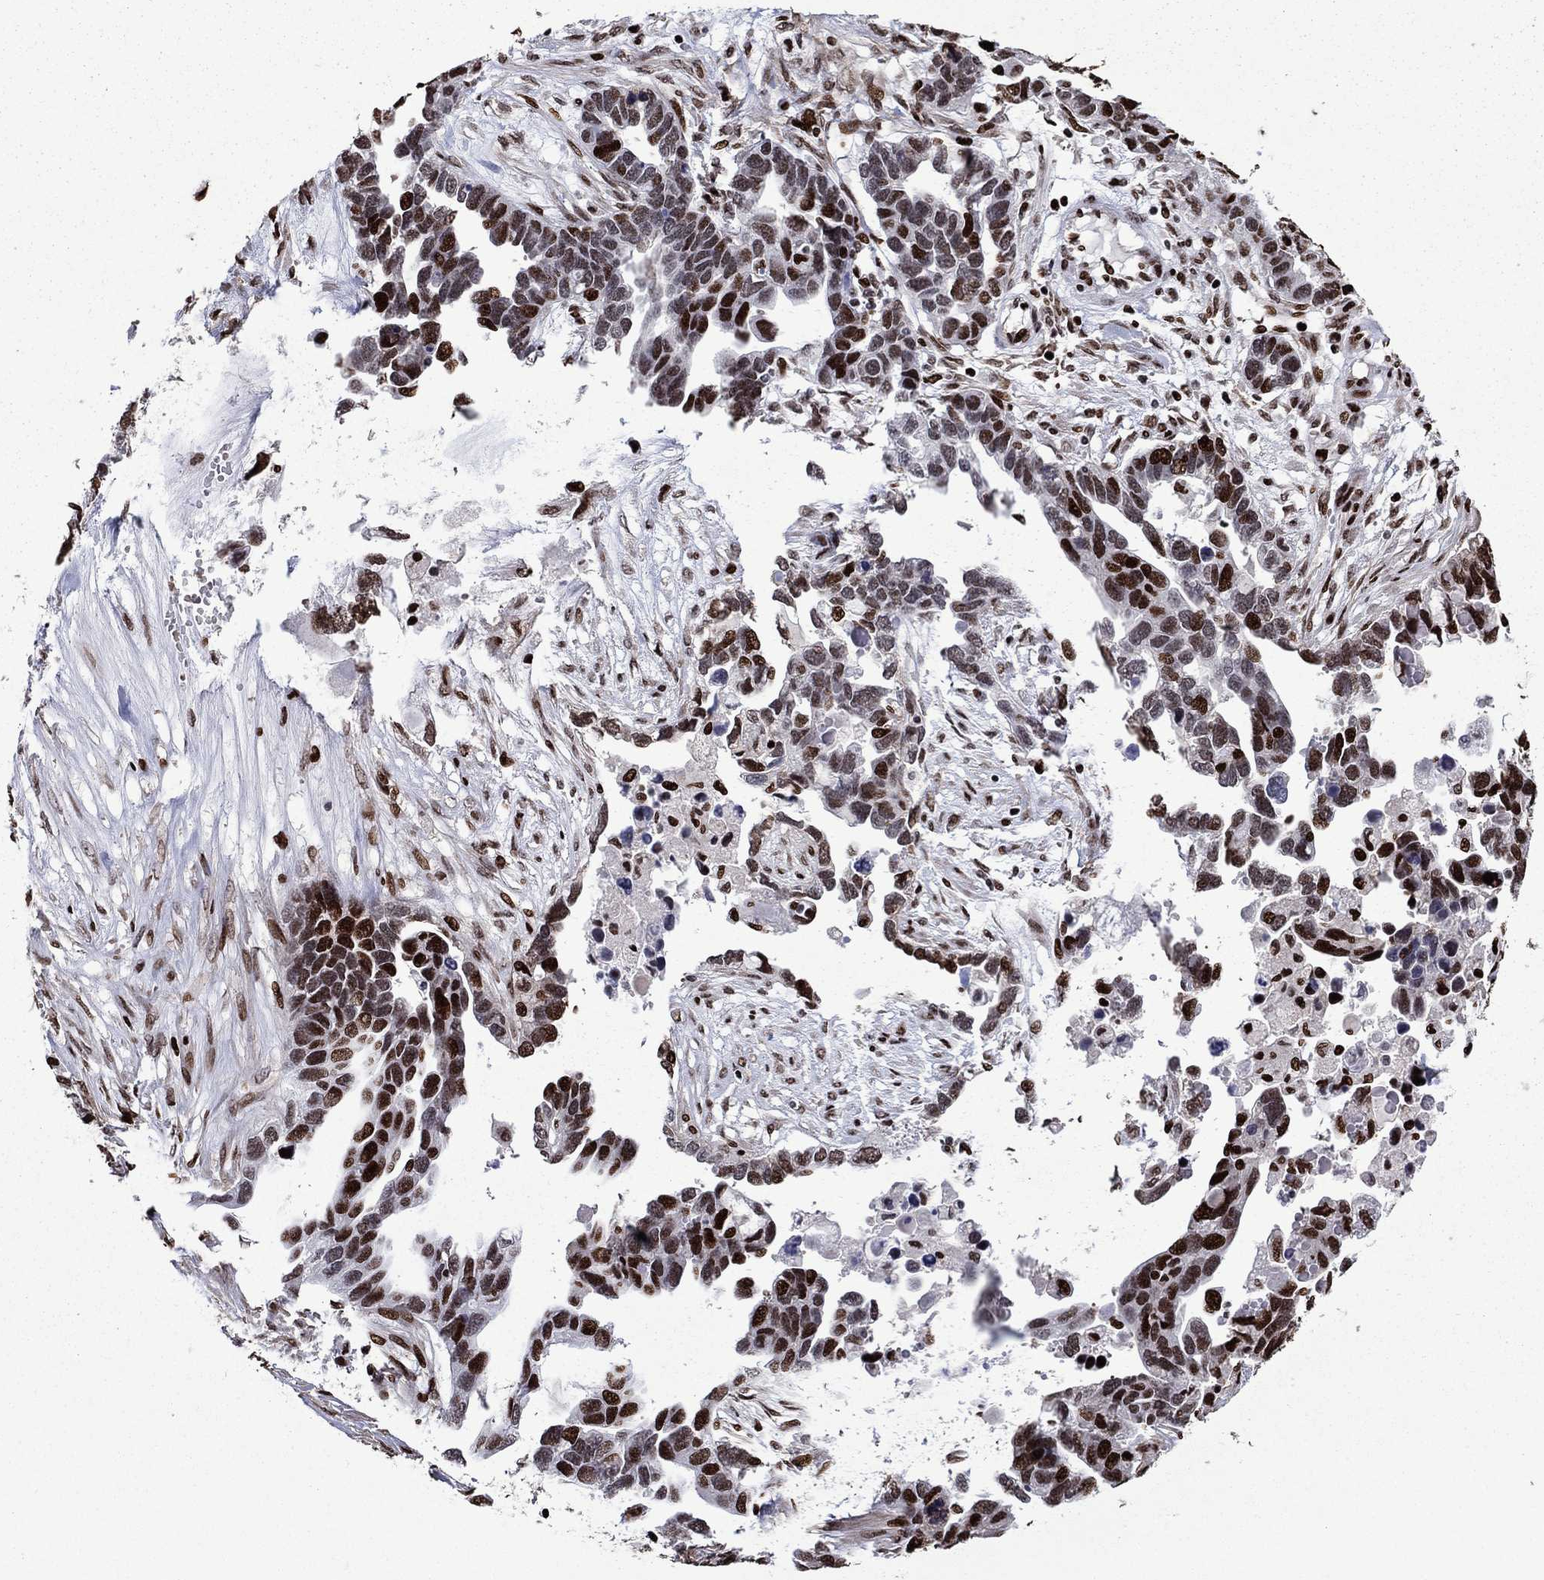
{"staining": {"intensity": "strong", "quantity": "<25%", "location": "nuclear"}, "tissue": "ovarian cancer", "cell_type": "Tumor cells", "image_type": "cancer", "snomed": [{"axis": "morphology", "description": "Cystadenocarcinoma, serous, NOS"}, {"axis": "topography", "description": "Ovary"}], "caption": "A micrograph of human ovarian serous cystadenocarcinoma stained for a protein shows strong nuclear brown staining in tumor cells.", "gene": "LIMK1", "patient": {"sex": "female", "age": 54}}